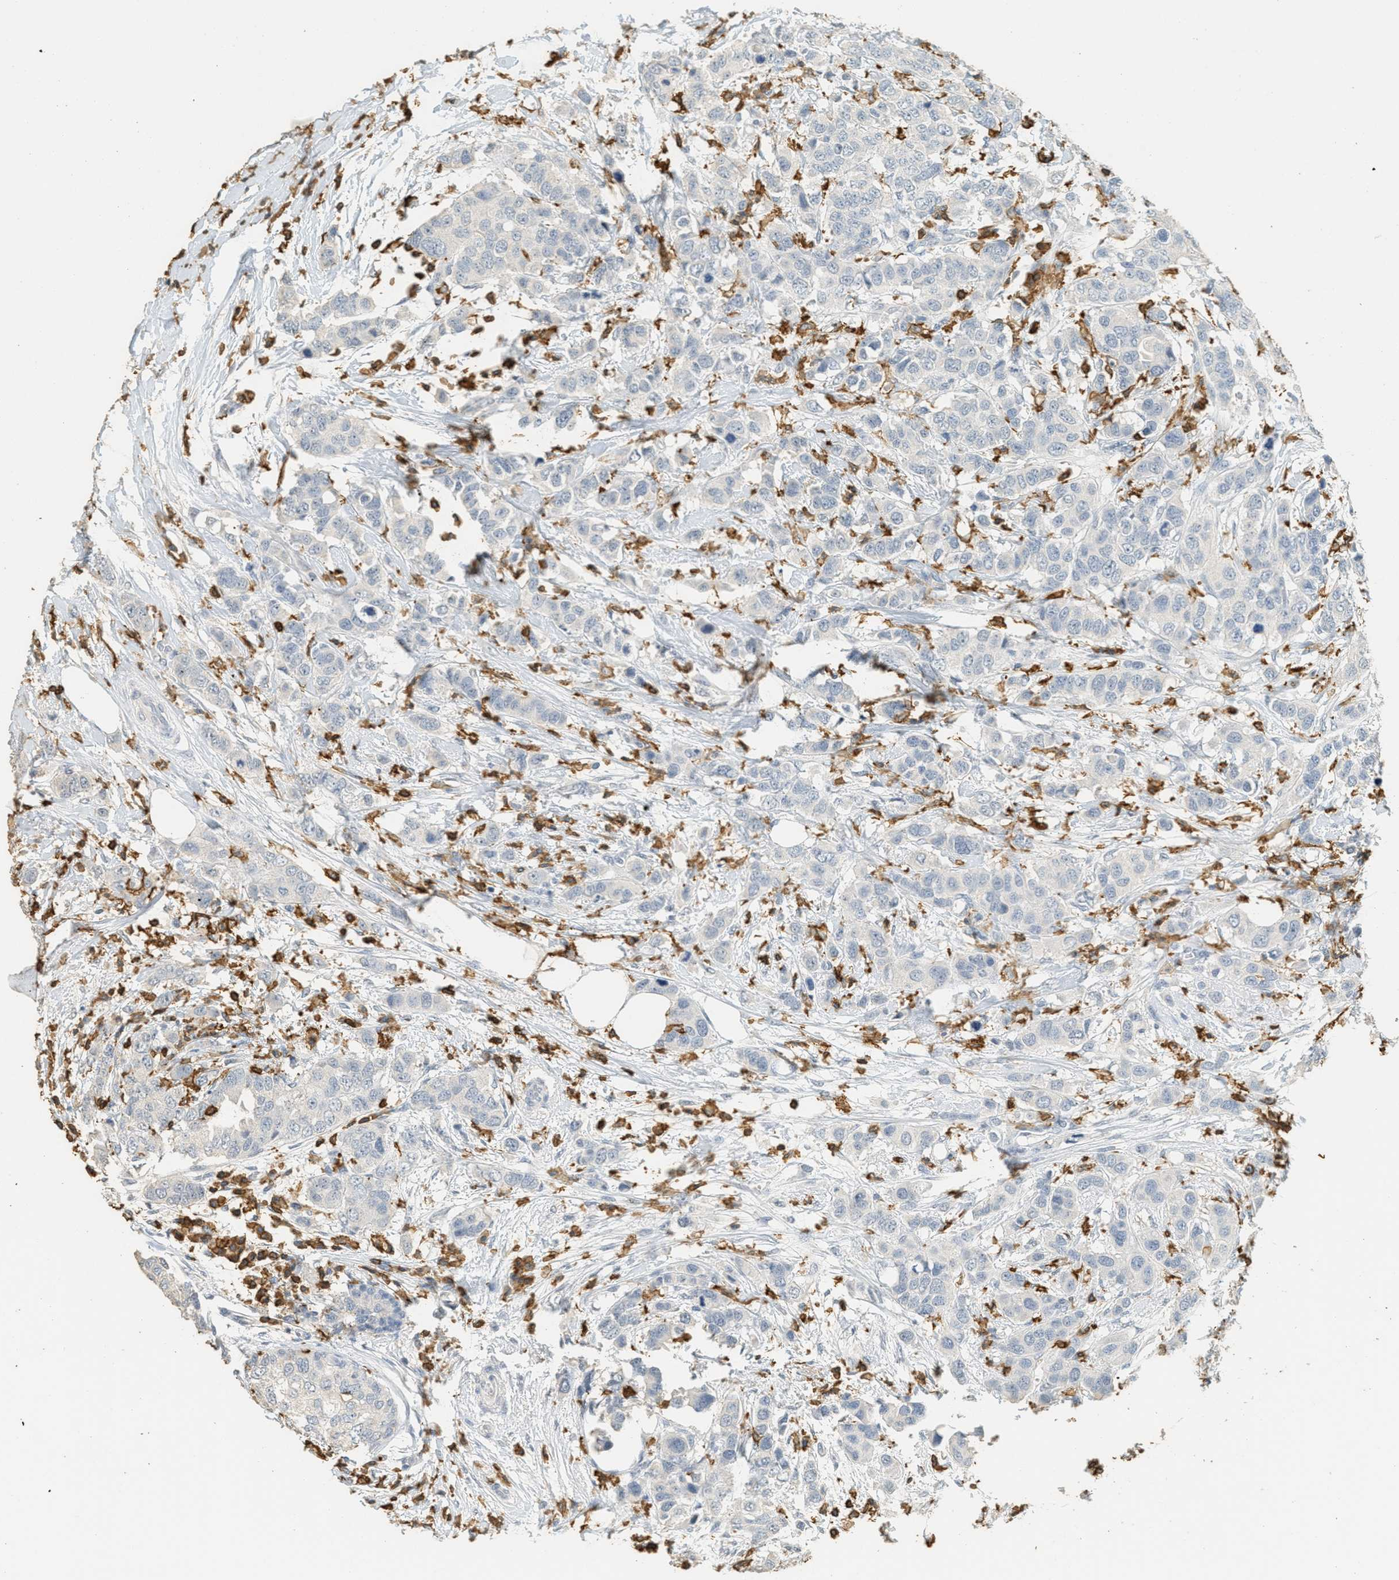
{"staining": {"intensity": "negative", "quantity": "none", "location": "none"}, "tissue": "breast cancer", "cell_type": "Tumor cells", "image_type": "cancer", "snomed": [{"axis": "morphology", "description": "Duct carcinoma"}, {"axis": "topography", "description": "Breast"}], "caption": "IHC of human breast cancer (intraductal carcinoma) exhibits no expression in tumor cells. The staining is performed using DAB (3,3'-diaminobenzidine) brown chromogen with nuclei counter-stained in using hematoxylin.", "gene": "LSP1", "patient": {"sex": "female", "age": 50}}